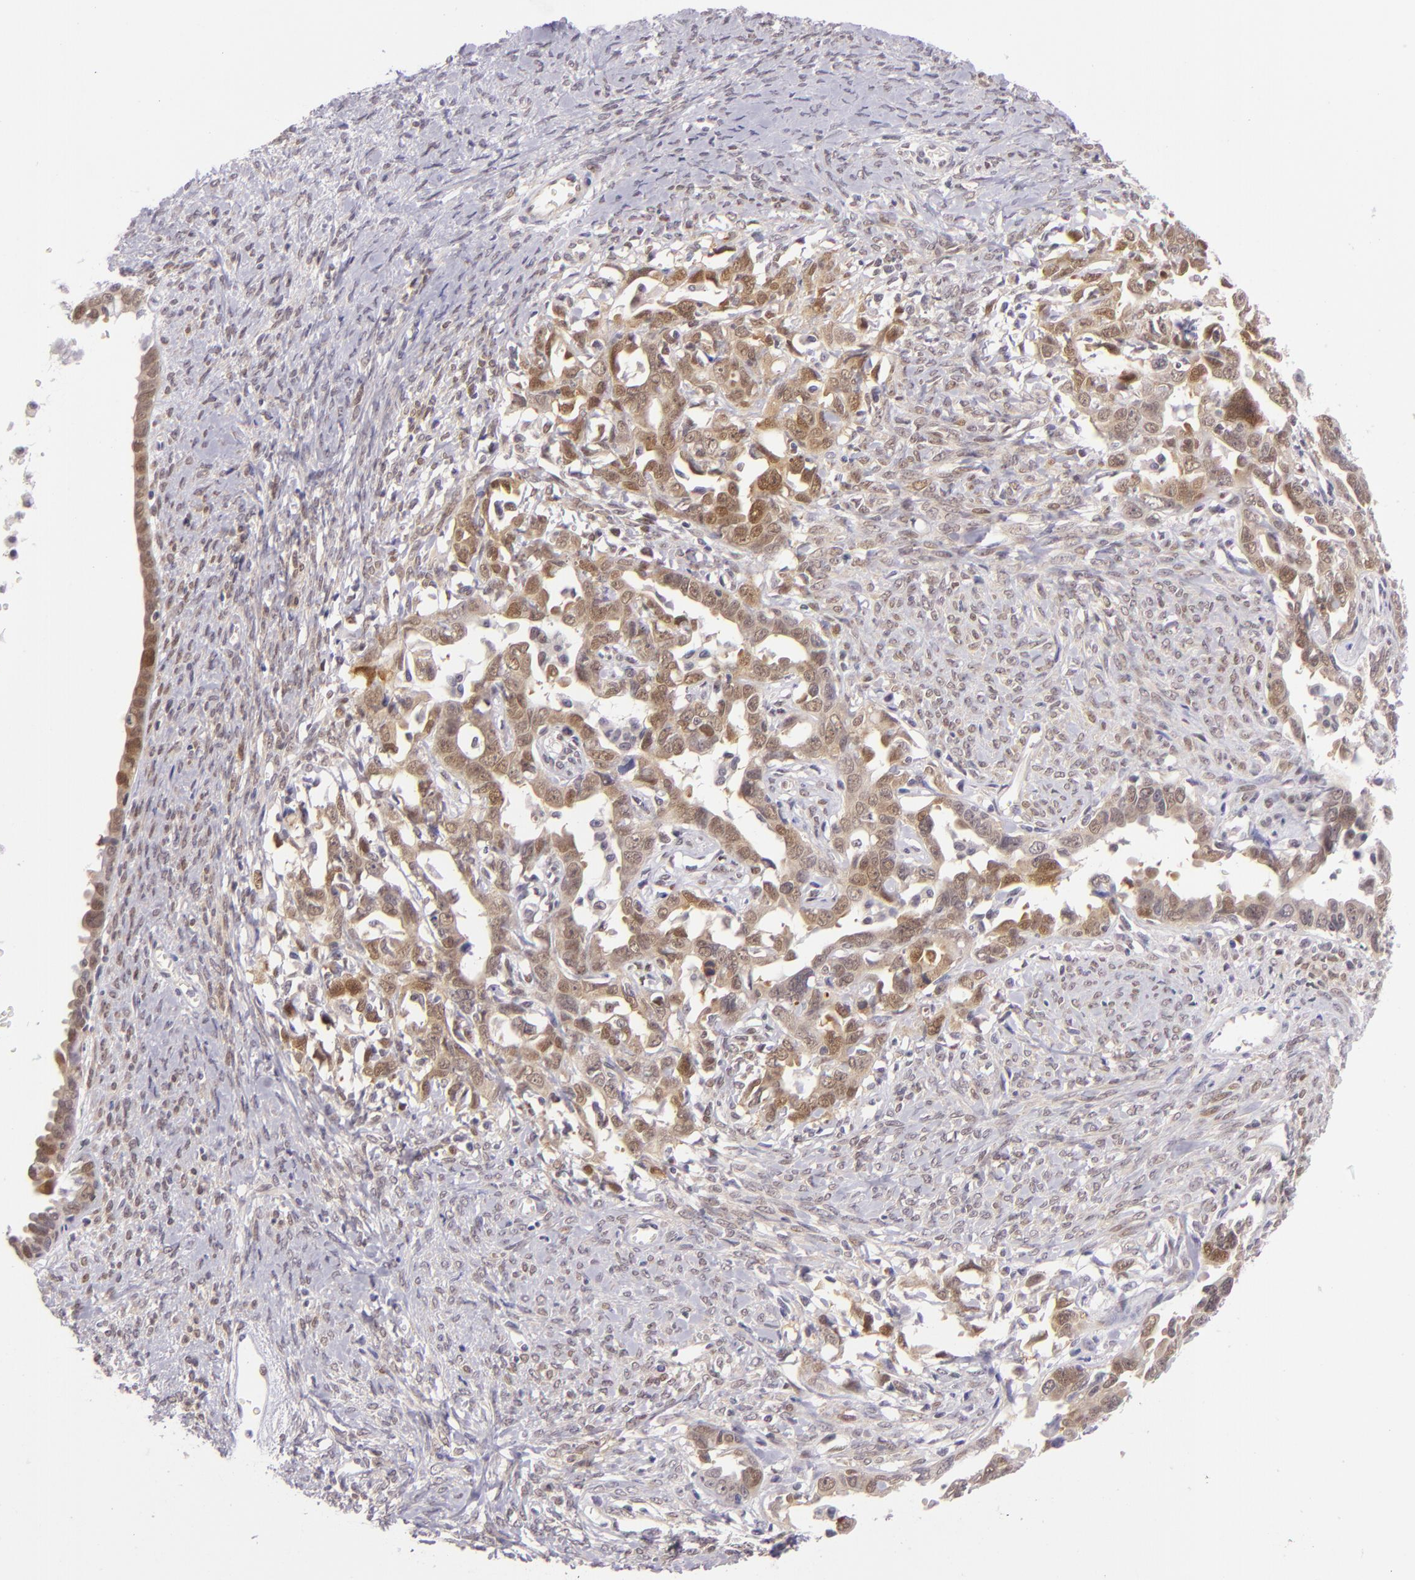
{"staining": {"intensity": "moderate", "quantity": "25%-75%", "location": "cytoplasmic/membranous,nuclear"}, "tissue": "ovarian cancer", "cell_type": "Tumor cells", "image_type": "cancer", "snomed": [{"axis": "morphology", "description": "Cystadenocarcinoma, serous, NOS"}, {"axis": "topography", "description": "Ovary"}], "caption": "Immunohistochemistry of human ovarian serous cystadenocarcinoma displays medium levels of moderate cytoplasmic/membranous and nuclear positivity in approximately 25%-75% of tumor cells.", "gene": "CSE1L", "patient": {"sex": "female", "age": 69}}